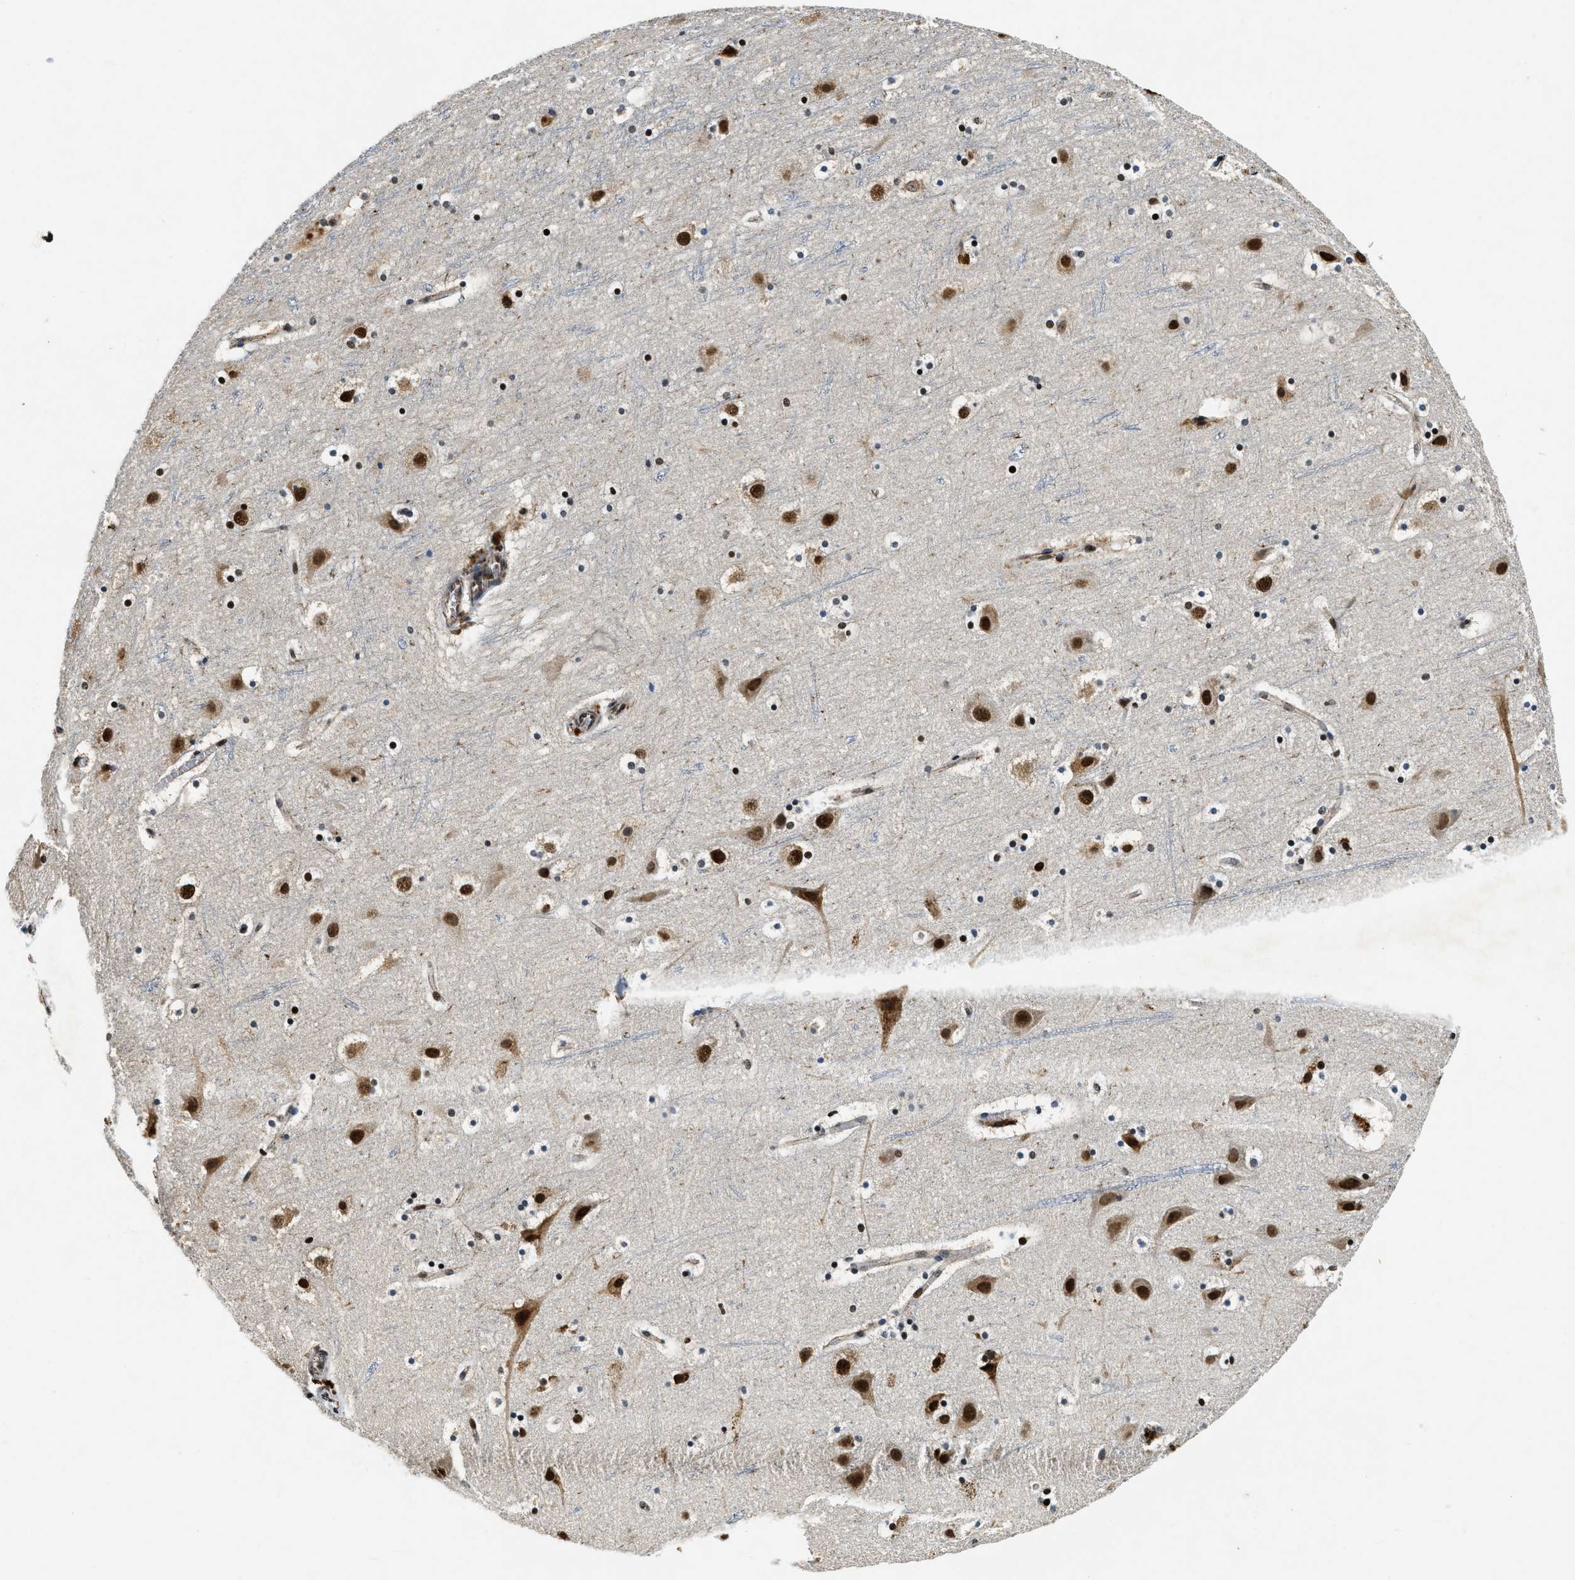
{"staining": {"intensity": "moderate", "quantity": "25%-75%", "location": "cytoplasmic/membranous"}, "tissue": "cerebral cortex", "cell_type": "Endothelial cells", "image_type": "normal", "snomed": [{"axis": "morphology", "description": "Normal tissue, NOS"}, {"axis": "topography", "description": "Cerebral cortex"}], "caption": "IHC of benign cerebral cortex reveals medium levels of moderate cytoplasmic/membranous positivity in about 25%-75% of endothelial cells.", "gene": "CCNE1", "patient": {"sex": "male", "age": 45}}